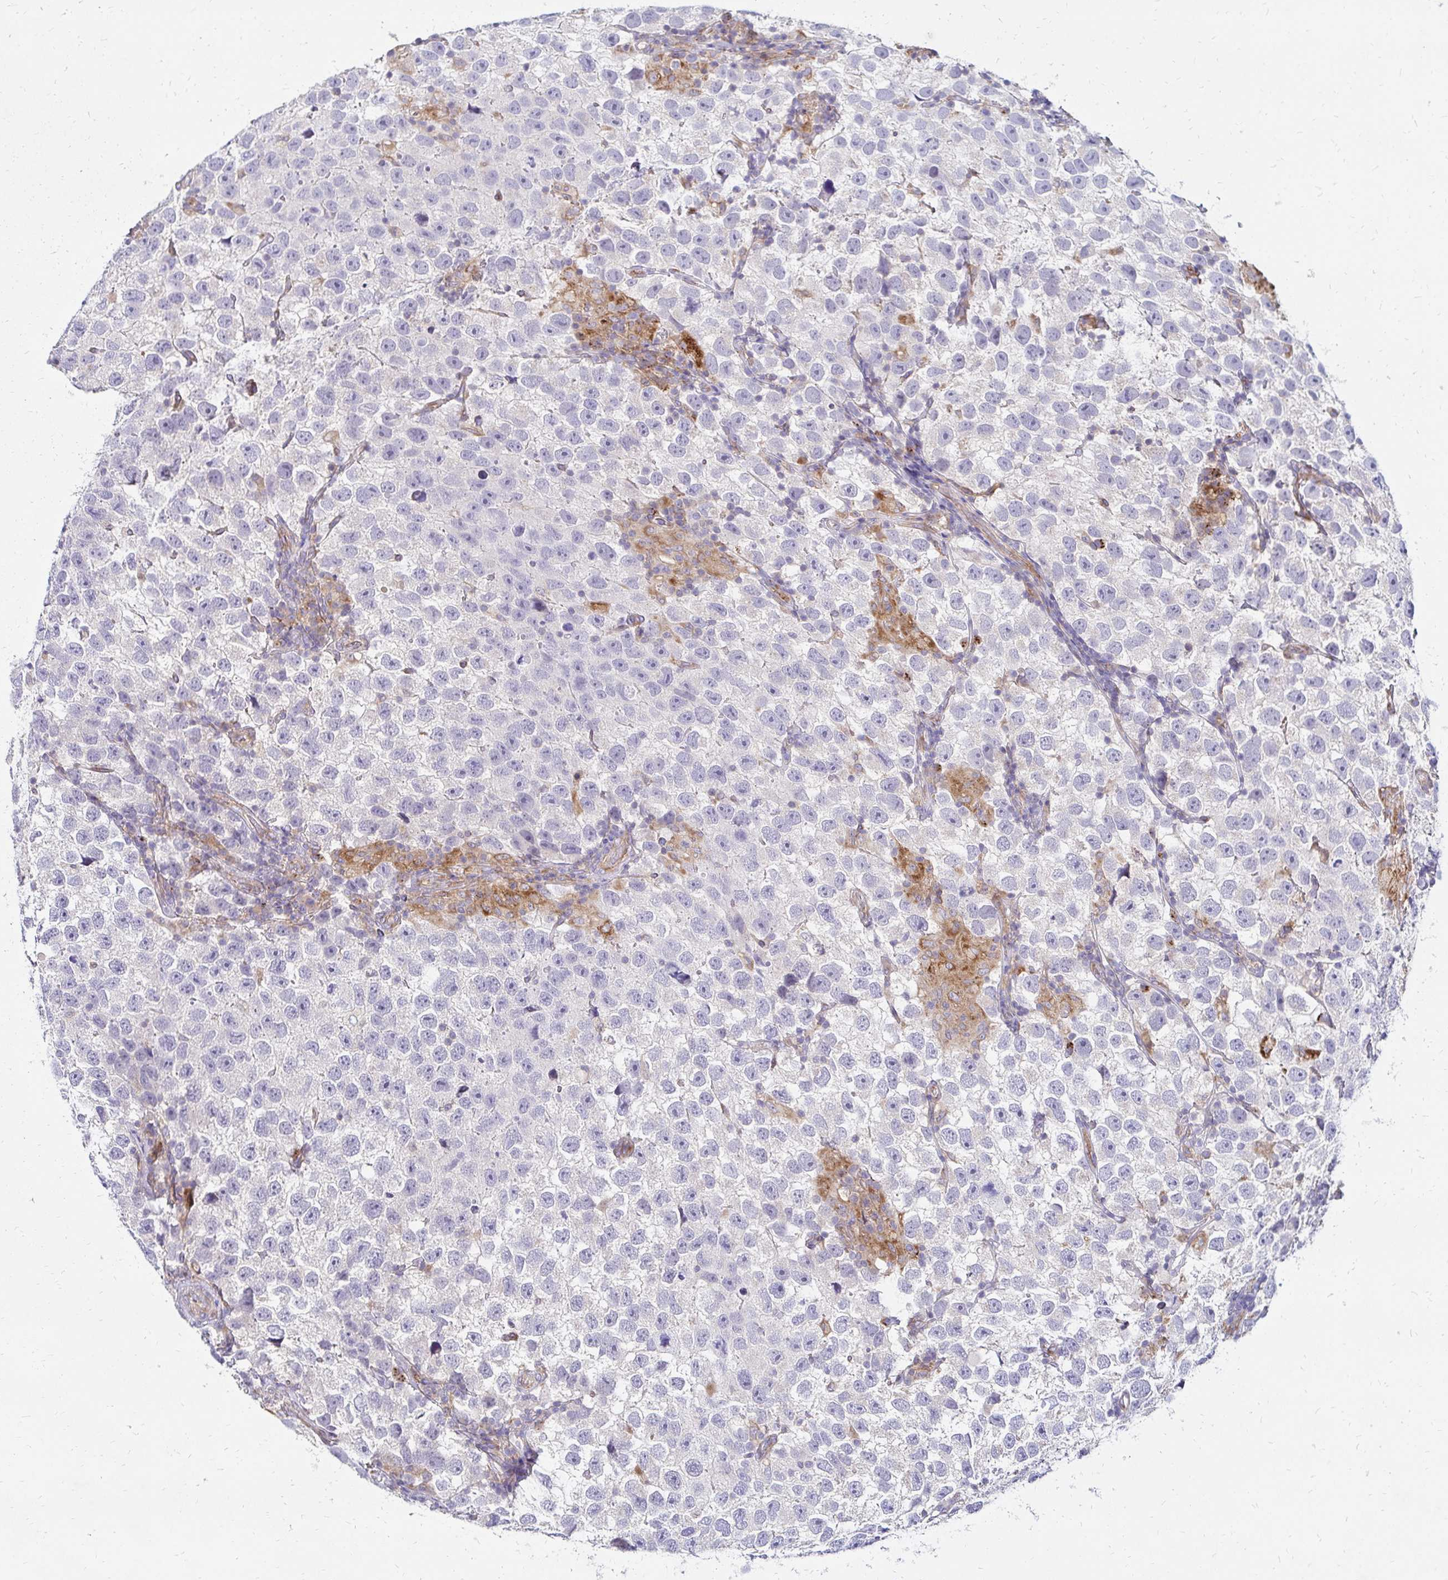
{"staining": {"intensity": "negative", "quantity": "none", "location": "none"}, "tissue": "testis cancer", "cell_type": "Tumor cells", "image_type": "cancer", "snomed": [{"axis": "morphology", "description": "Seminoma, NOS"}, {"axis": "topography", "description": "Testis"}], "caption": "A micrograph of human testis cancer (seminoma) is negative for staining in tumor cells.", "gene": "IDUA", "patient": {"sex": "male", "age": 26}}